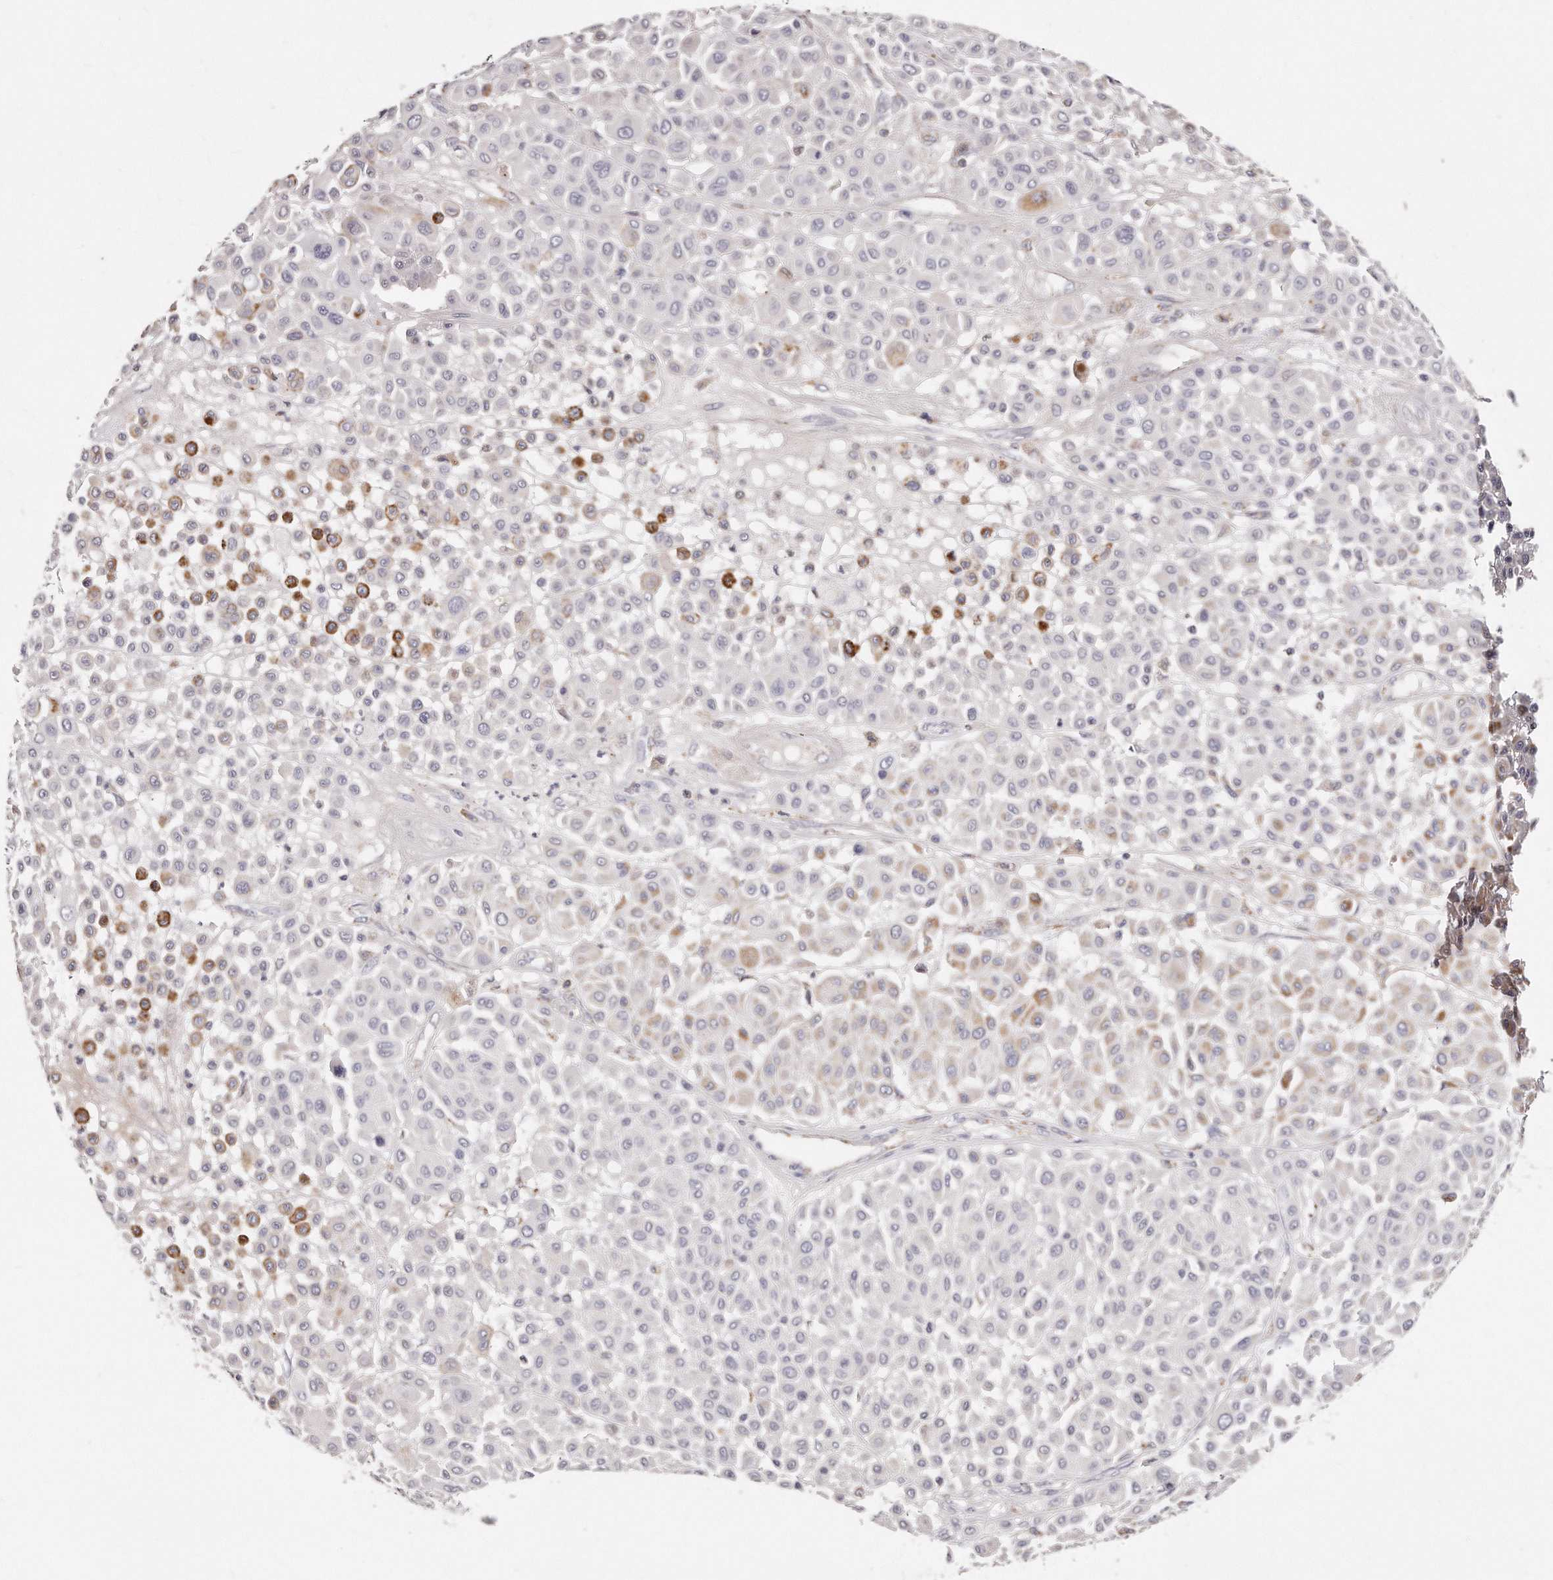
{"staining": {"intensity": "negative", "quantity": "none", "location": "none"}, "tissue": "melanoma", "cell_type": "Tumor cells", "image_type": "cancer", "snomed": [{"axis": "morphology", "description": "Malignant melanoma, Metastatic site"}, {"axis": "topography", "description": "Soft tissue"}], "caption": "A high-resolution image shows immunohistochemistry staining of malignant melanoma (metastatic site), which exhibits no significant expression in tumor cells.", "gene": "RTKN", "patient": {"sex": "male", "age": 41}}